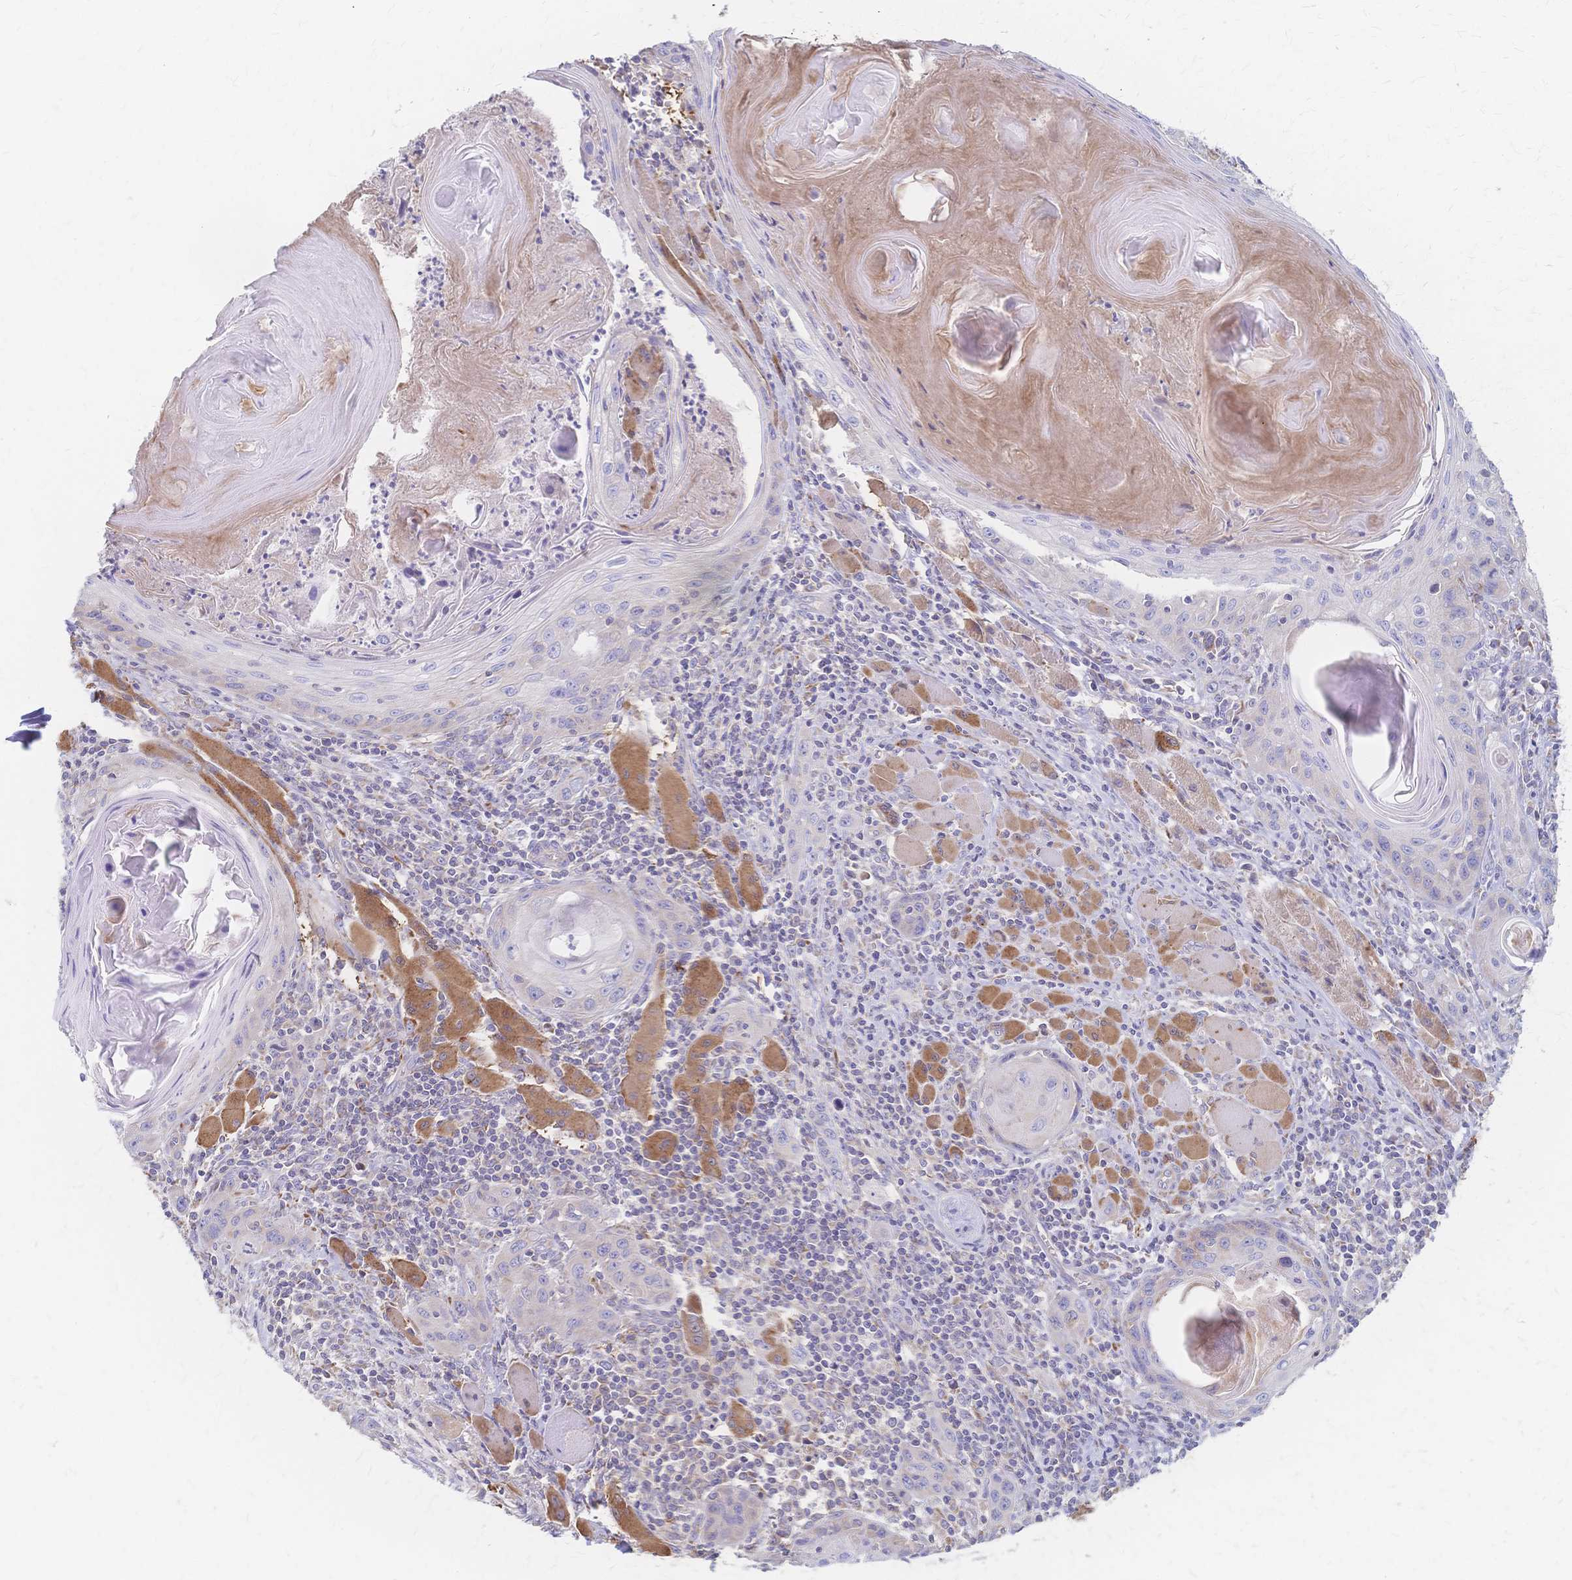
{"staining": {"intensity": "negative", "quantity": "none", "location": "none"}, "tissue": "head and neck cancer", "cell_type": "Tumor cells", "image_type": "cancer", "snomed": [{"axis": "morphology", "description": "Squamous cell carcinoma, NOS"}, {"axis": "topography", "description": "Oral tissue"}, {"axis": "topography", "description": "Head-Neck"}], "caption": "IHC image of squamous cell carcinoma (head and neck) stained for a protein (brown), which displays no expression in tumor cells. (Brightfield microscopy of DAB IHC at high magnification).", "gene": "CYB5A", "patient": {"sex": "male", "age": 58}}